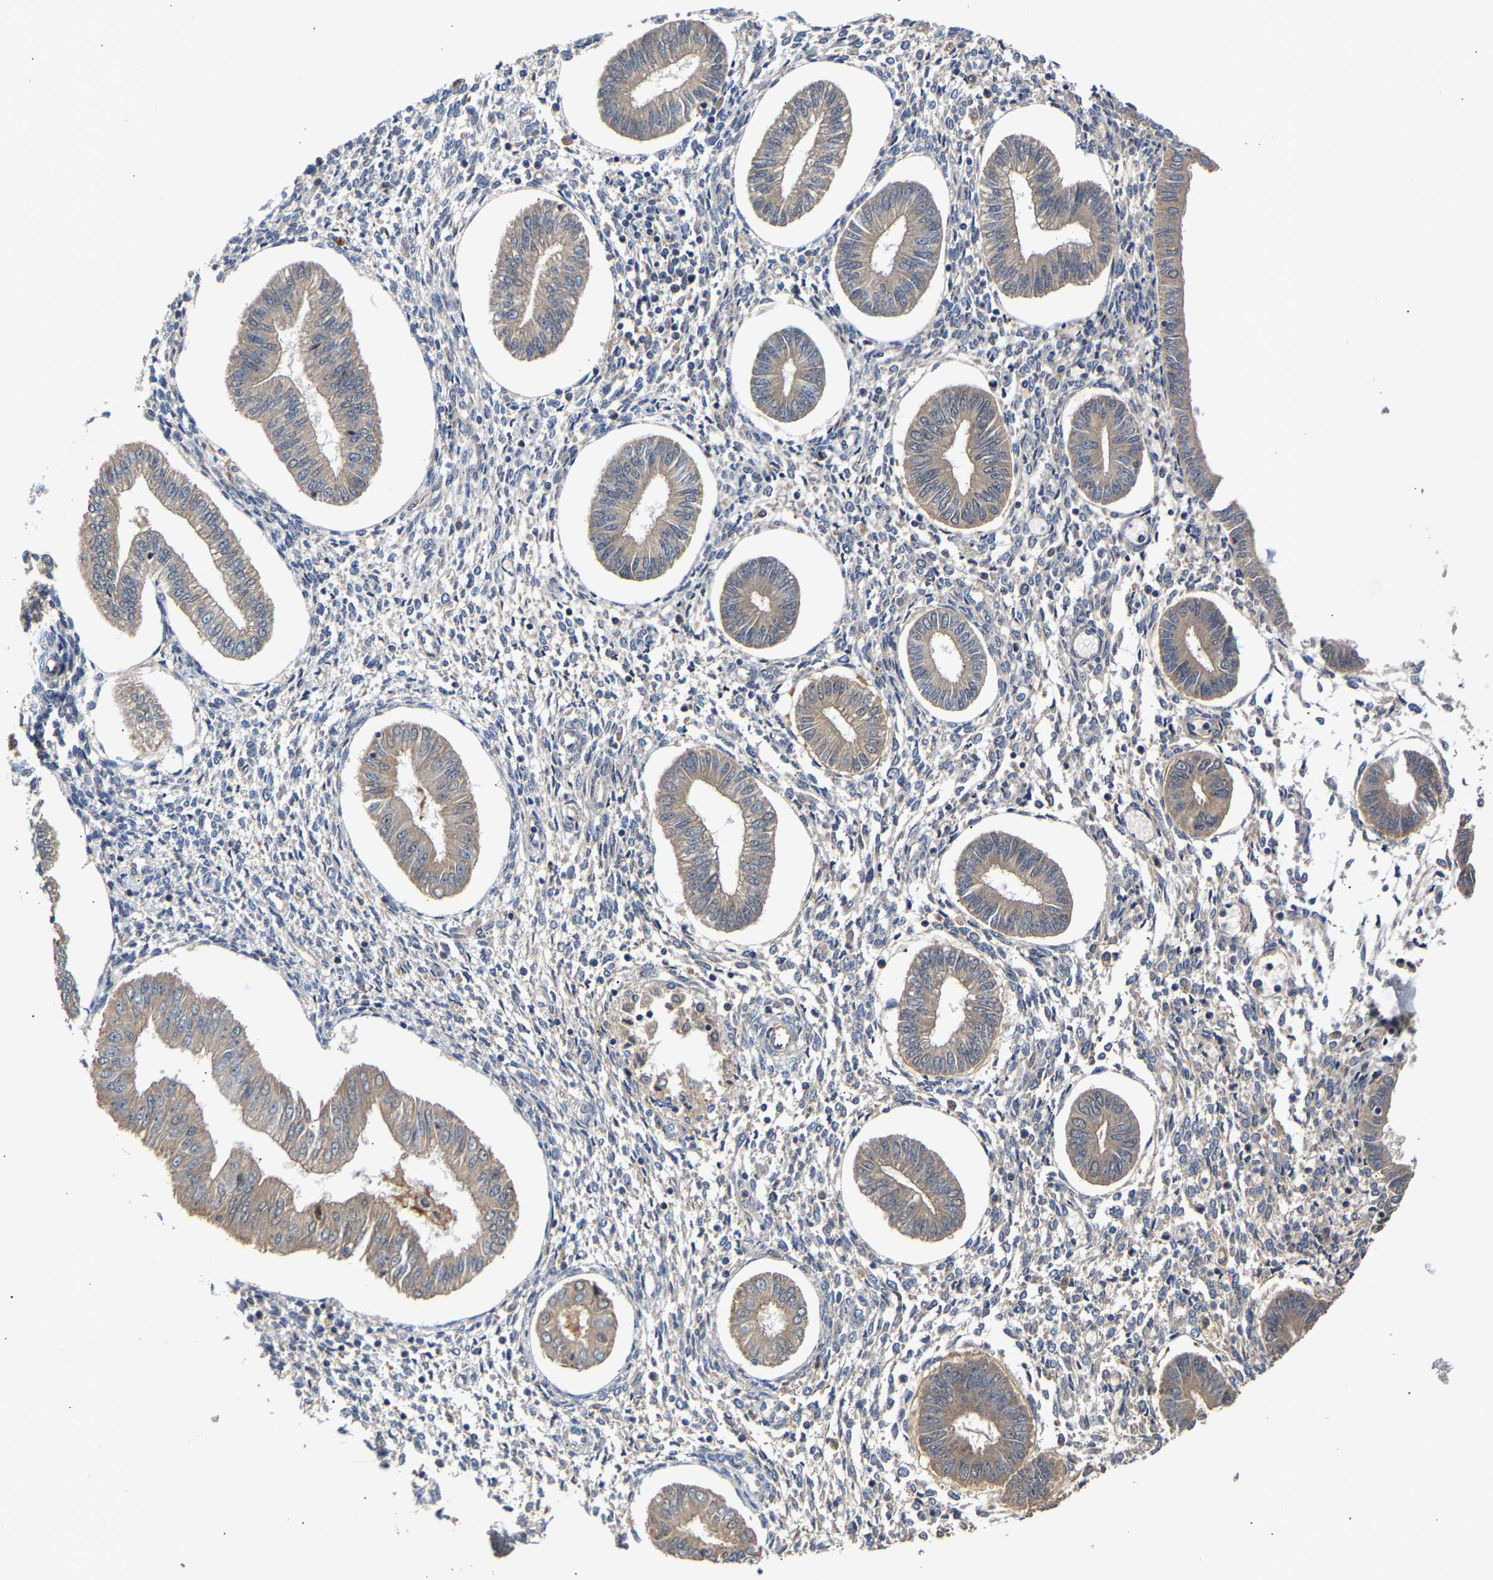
{"staining": {"intensity": "weak", "quantity": "<25%", "location": "cytoplasmic/membranous"}, "tissue": "endometrium", "cell_type": "Cells in endometrial stroma", "image_type": "normal", "snomed": [{"axis": "morphology", "description": "Normal tissue, NOS"}, {"axis": "topography", "description": "Endometrium"}], "caption": "This is an immunohistochemistry photomicrograph of benign endometrium. There is no positivity in cells in endometrial stroma.", "gene": "KASH5", "patient": {"sex": "female", "age": 50}}